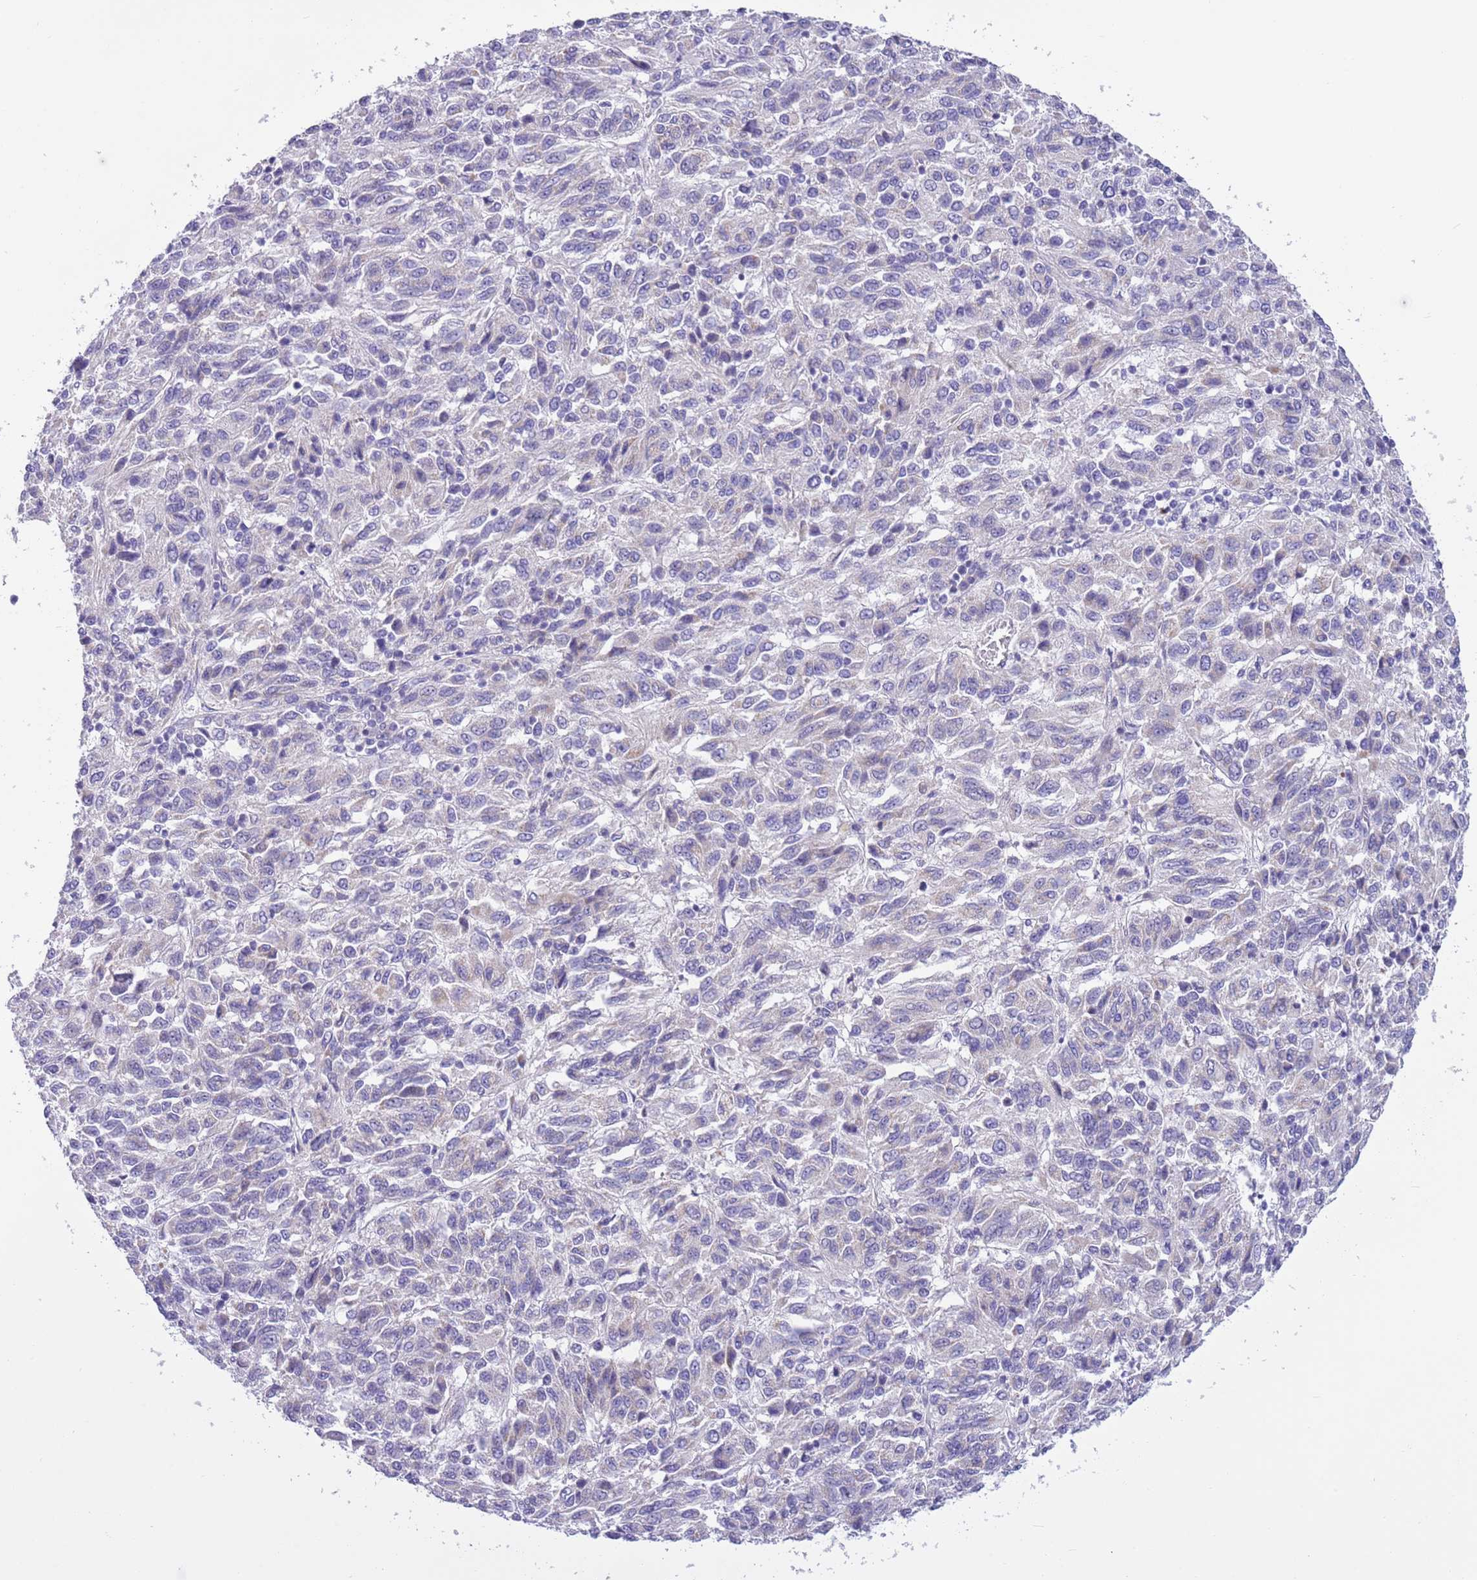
{"staining": {"intensity": "negative", "quantity": "none", "location": "none"}, "tissue": "melanoma", "cell_type": "Tumor cells", "image_type": "cancer", "snomed": [{"axis": "morphology", "description": "Malignant melanoma, Metastatic site"}, {"axis": "topography", "description": "Lung"}], "caption": "DAB (3,3'-diaminobenzidine) immunohistochemical staining of melanoma exhibits no significant positivity in tumor cells.", "gene": "NET1", "patient": {"sex": "male", "age": 64}}